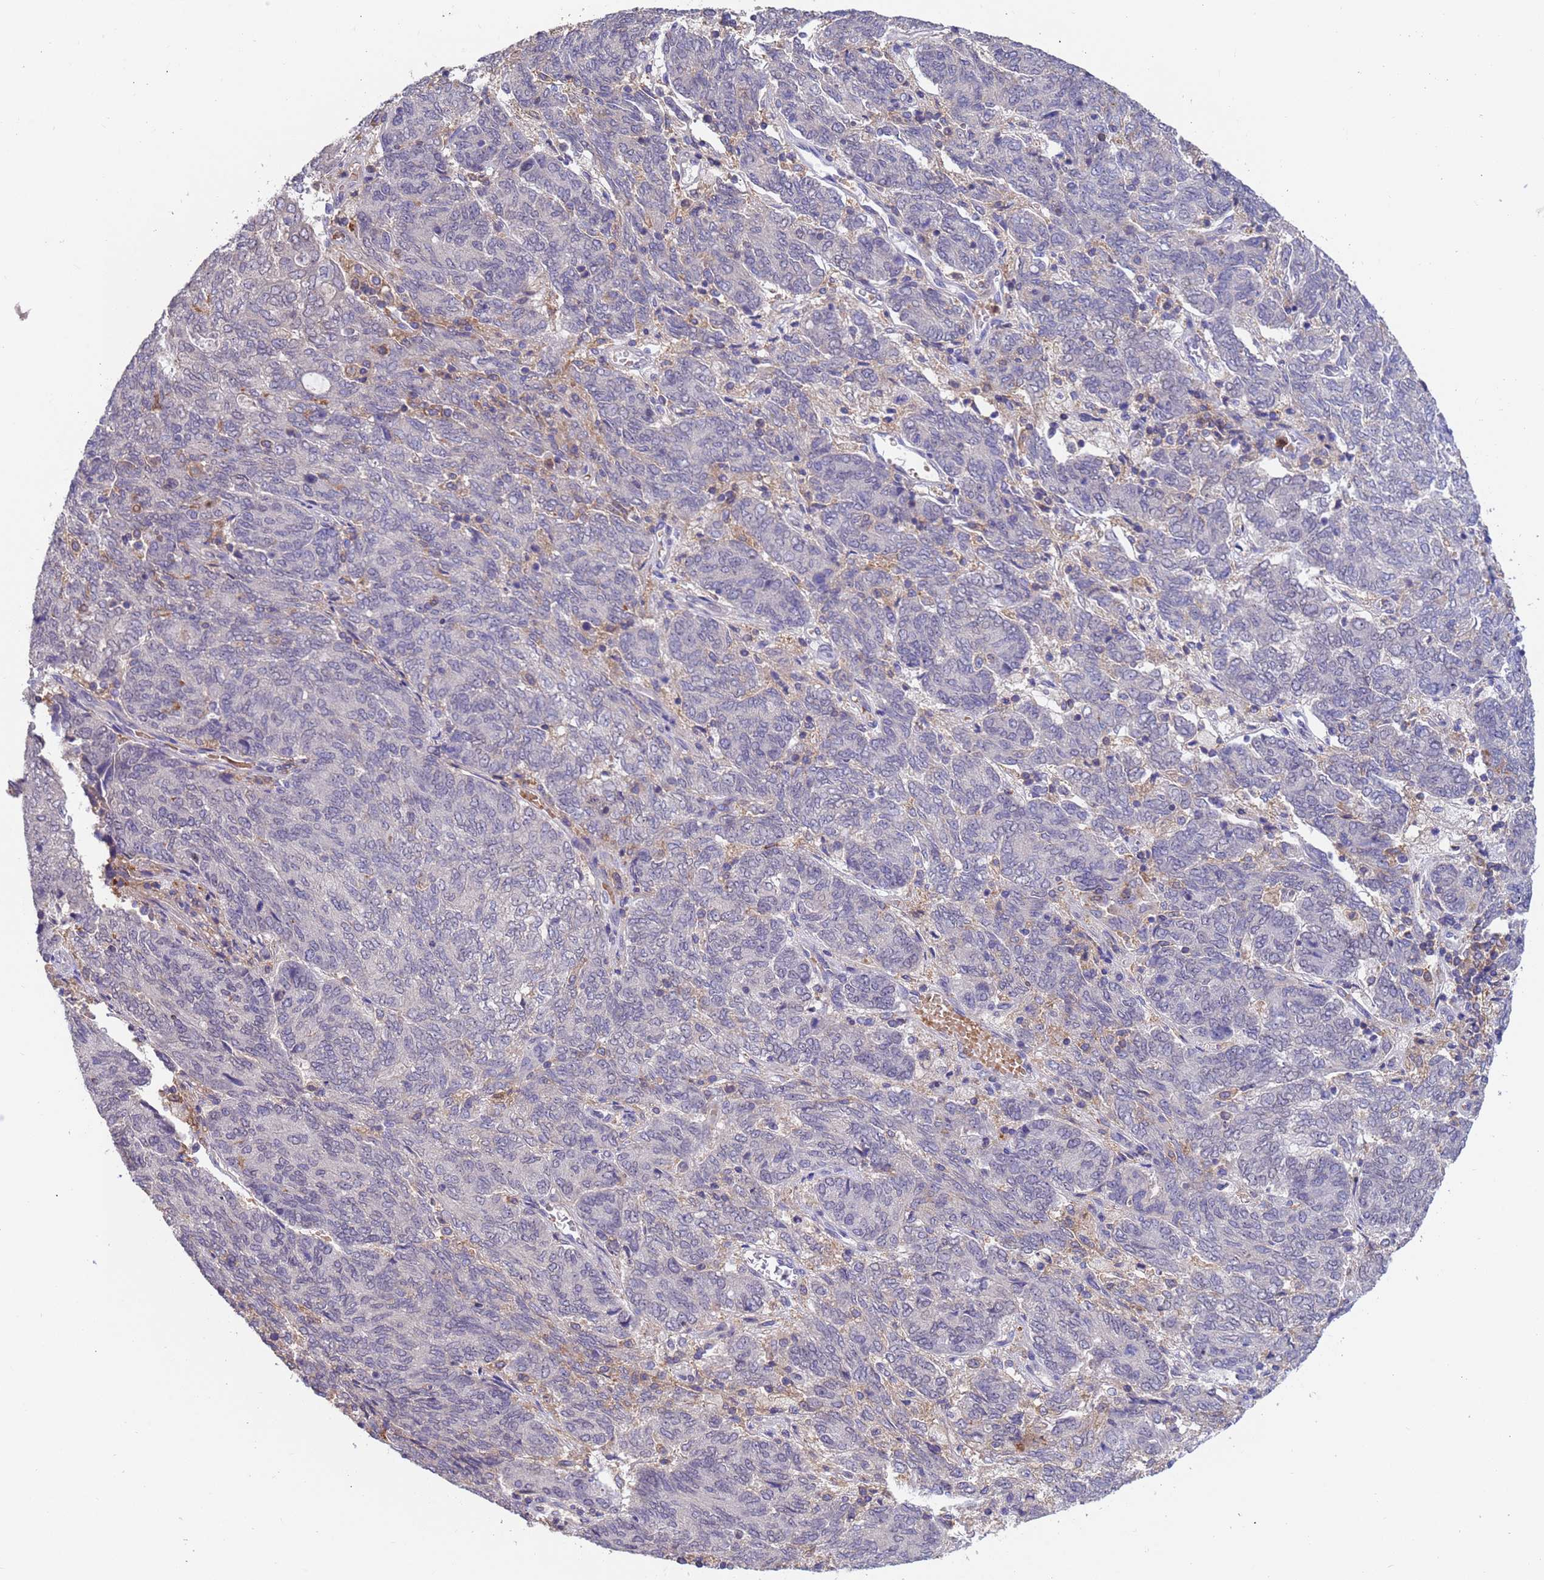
{"staining": {"intensity": "negative", "quantity": "none", "location": "none"}, "tissue": "endometrial cancer", "cell_type": "Tumor cells", "image_type": "cancer", "snomed": [{"axis": "morphology", "description": "Adenocarcinoma, NOS"}, {"axis": "topography", "description": "Endometrium"}], "caption": "Human adenocarcinoma (endometrial) stained for a protein using immunohistochemistry displays no positivity in tumor cells.", "gene": "AMPD3", "patient": {"sex": "female", "age": 80}}